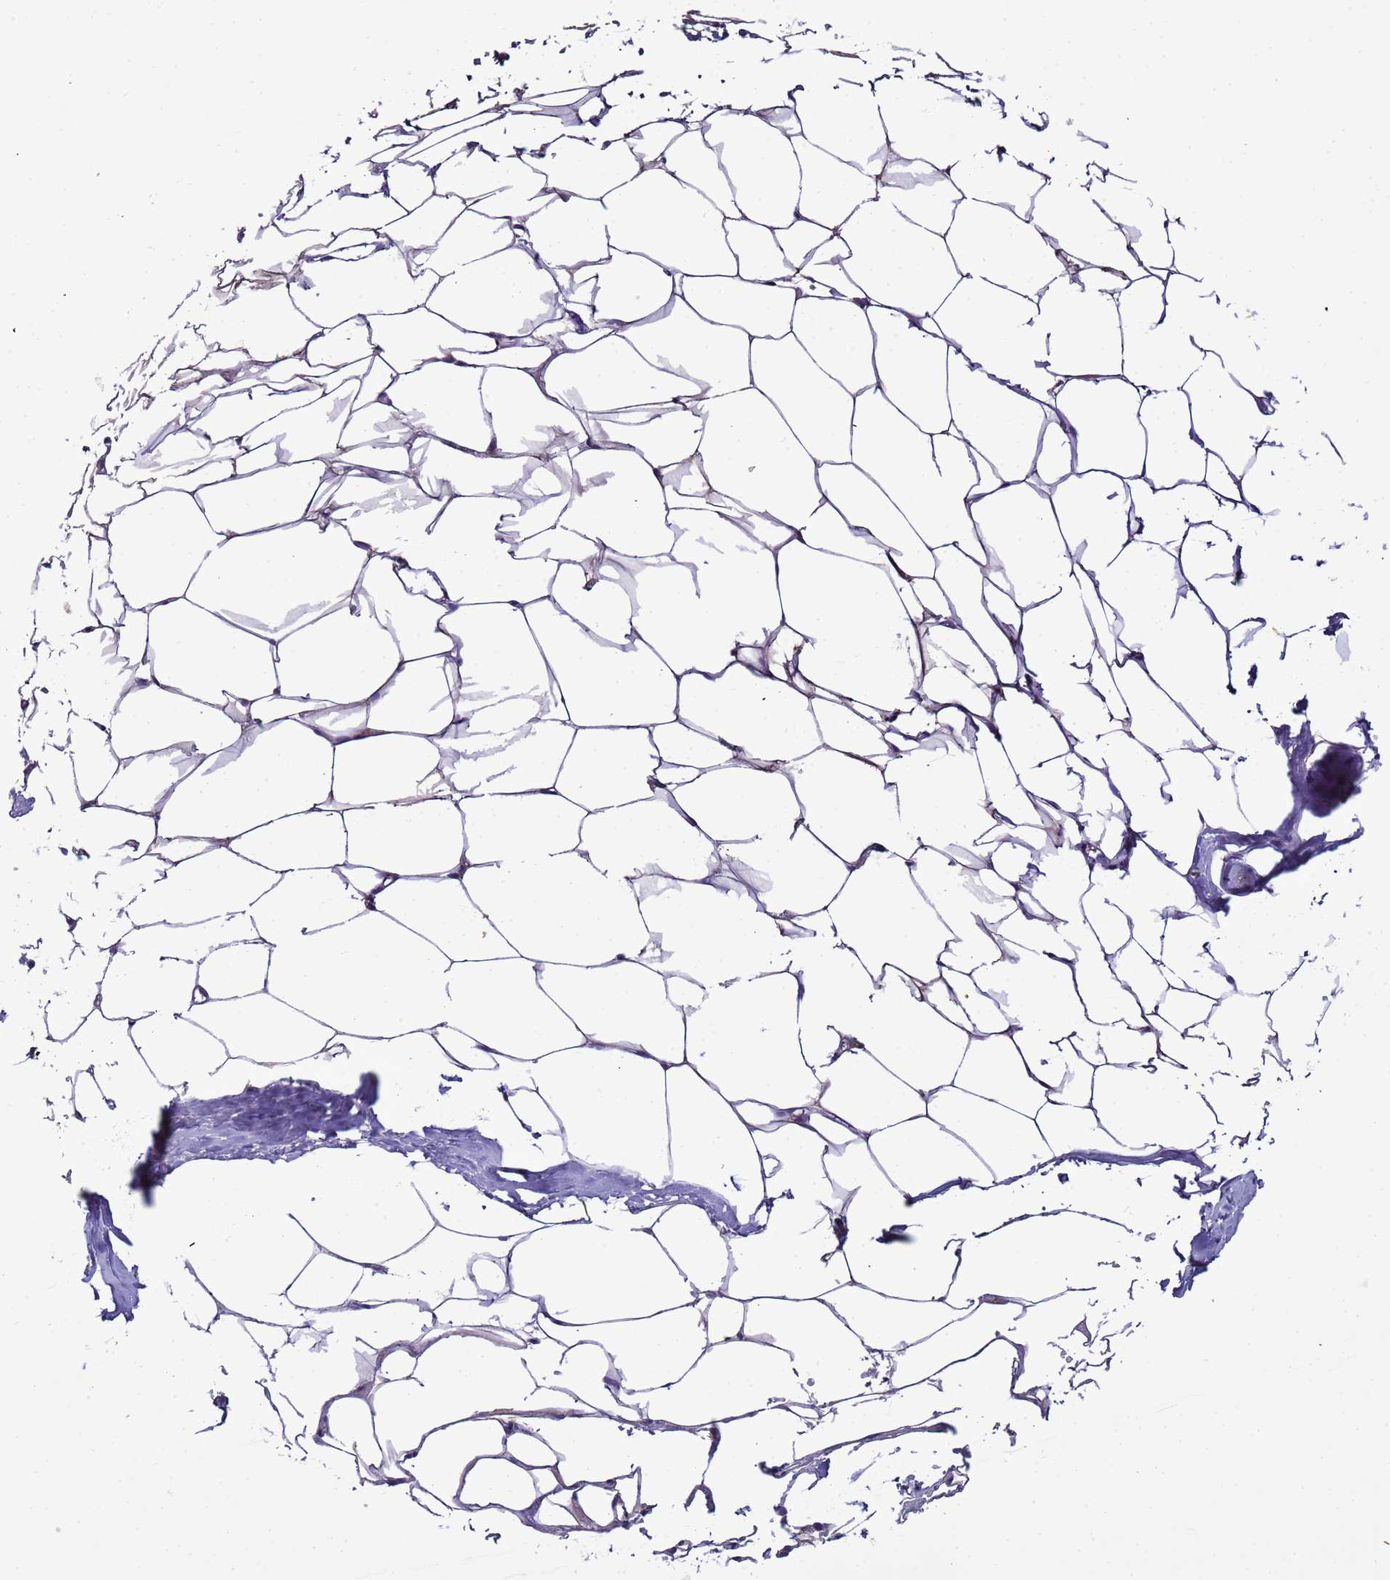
{"staining": {"intensity": "weak", "quantity": ">75%", "location": "nuclear"}, "tissue": "adipose tissue", "cell_type": "Adipocytes", "image_type": "normal", "snomed": [{"axis": "morphology", "description": "Normal tissue, NOS"}, {"axis": "morphology", "description": "Adenocarcinoma, Low grade"}, {"axis": "topography", "description": "Prostate"}, {"axis": "topography", "description": "Peripheral nerve tissue"}], "caption": "This photomicrograph demonstrates IHC staining of normal adipose tissue, with low weak nuclear positivity in about >75% of adipocytes.", "gene": "CD53", "patient": {"sex": "male", "age": 63}}